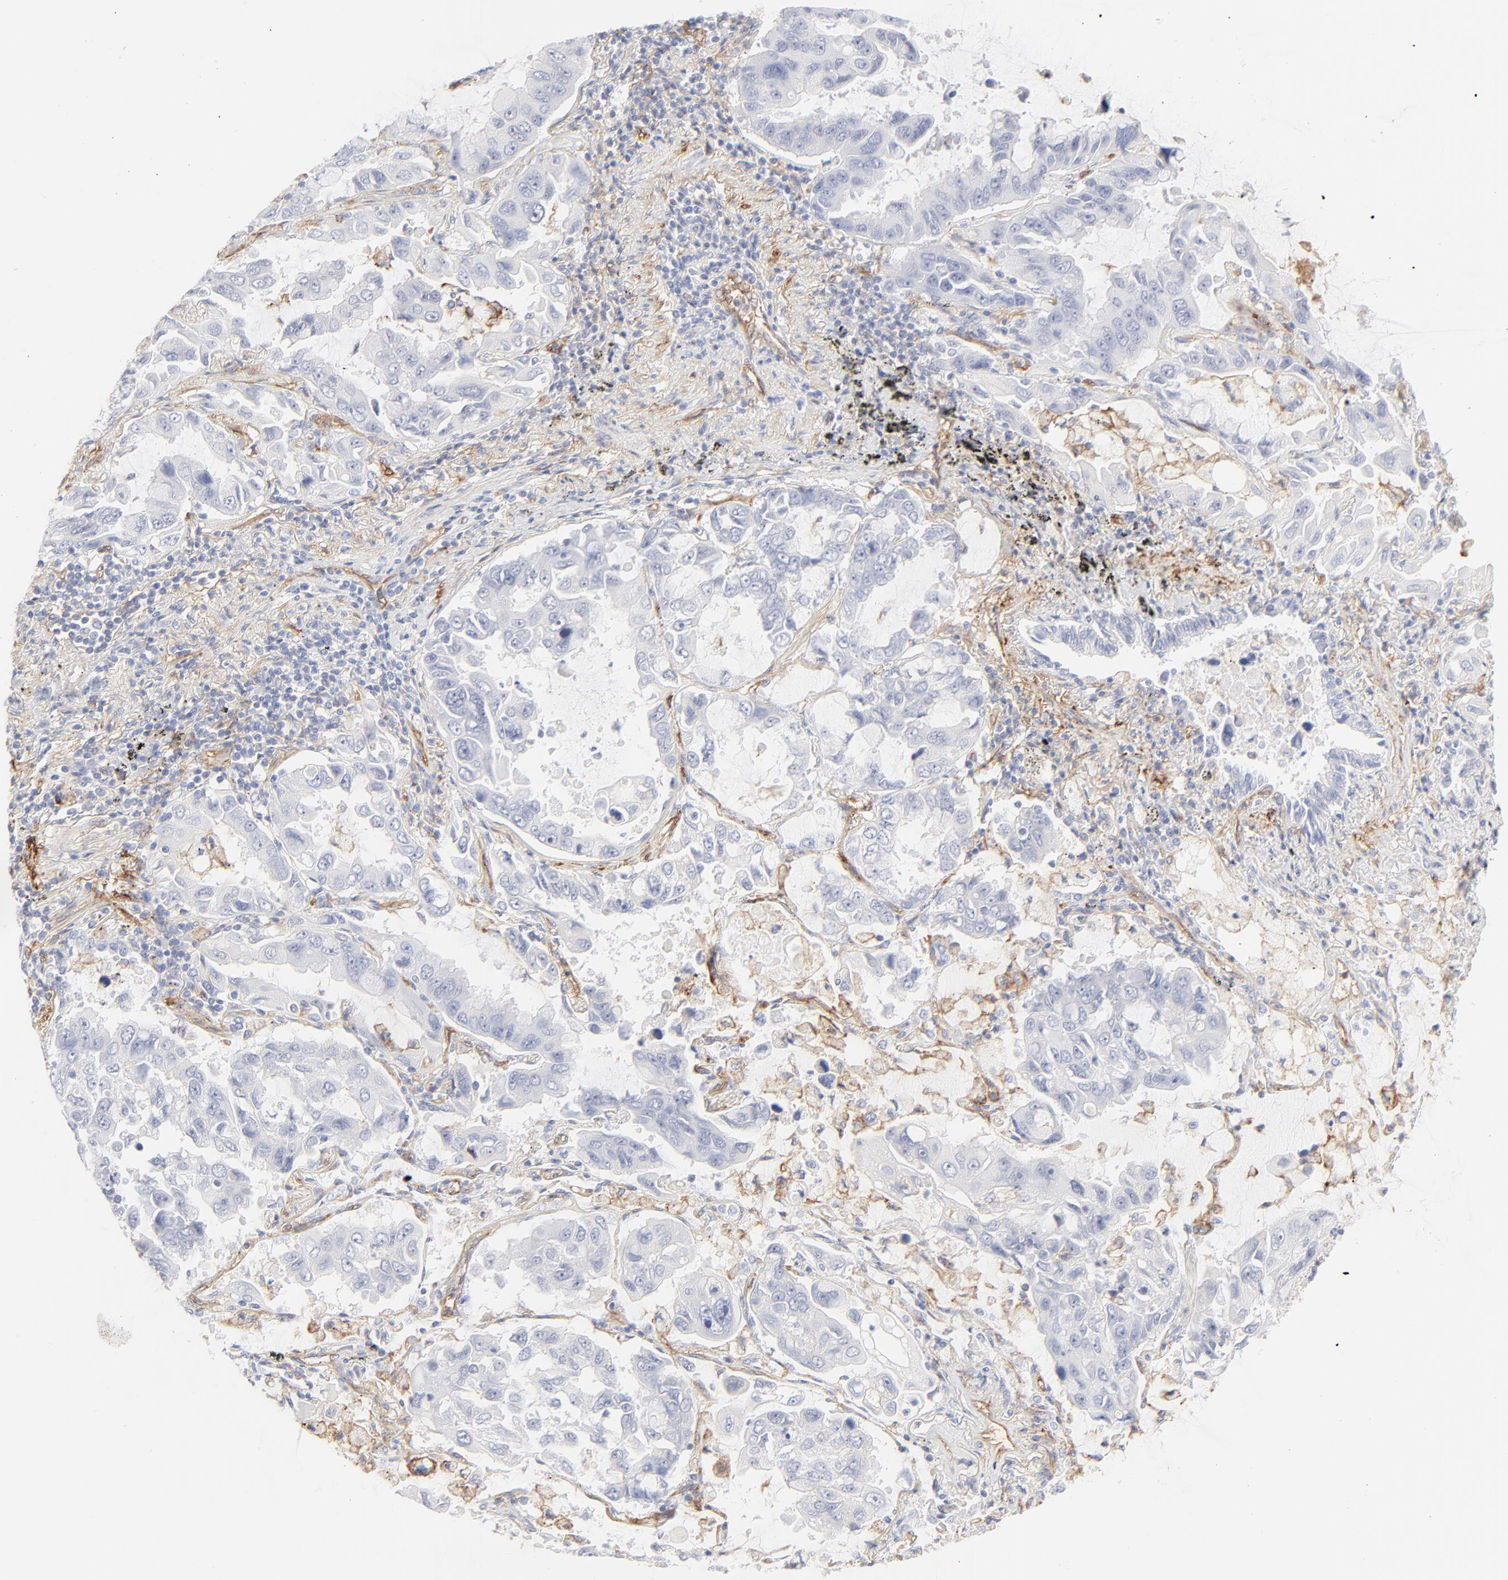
{"staining": {"intensity": "negative", "quantity": "none", "location": "none"}, "tissue": "lung cancer", "cell_type": "Tumor cells", "image_type": "cancer", "snomed": [{"axis": "morphology", "description": "Adenocarcinoma, NOS"}, {"axis": "topography", "description": "Lung"}], "caption": "There is no significant positivity in tumor cells of lung cancer.", "gene": "ITGA5", "patient": {"sex": "male", "age": 64}}